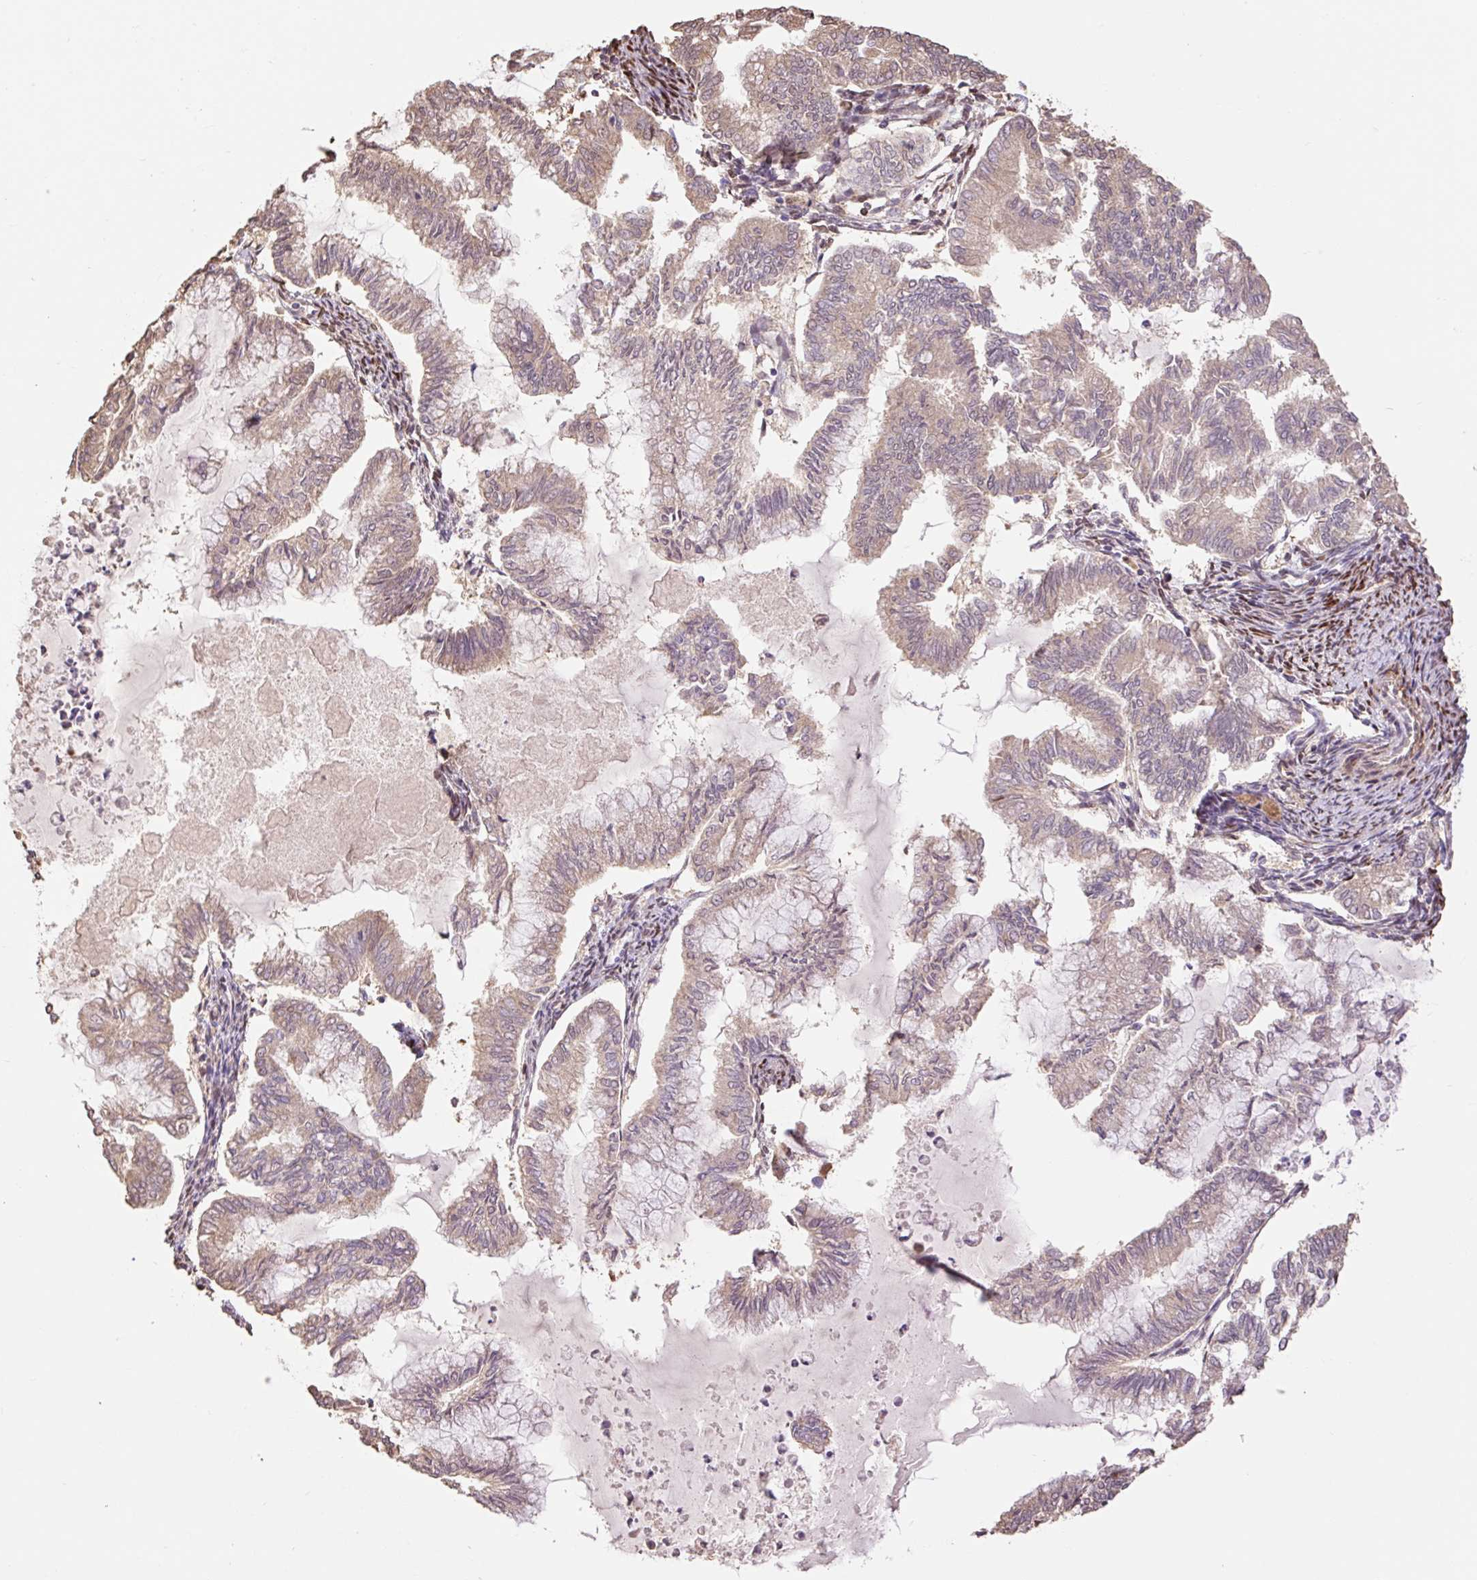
{"staining": {"intensity": "moderate", "quantity": ">75%", "location": "cytoplasmic/membranous"}, "tissue": "endometrial cancer", "cell_type": "Tumor cells", "image_type": "cancer", "snomed": [{"axis": "morphology", "description": "Adenocarcinoma, NOS"}, {"axis": "topography", "description": "Endometrium"}], "caption": "This image exhibits IHC staining of endometrial cancer (adenocarcinoma), with medium moderate cytoplasmic/membranous positivity in about >75% of tumor cells.", "gene": "DESI1", "patient": {"sex": "female", "age": 79}}